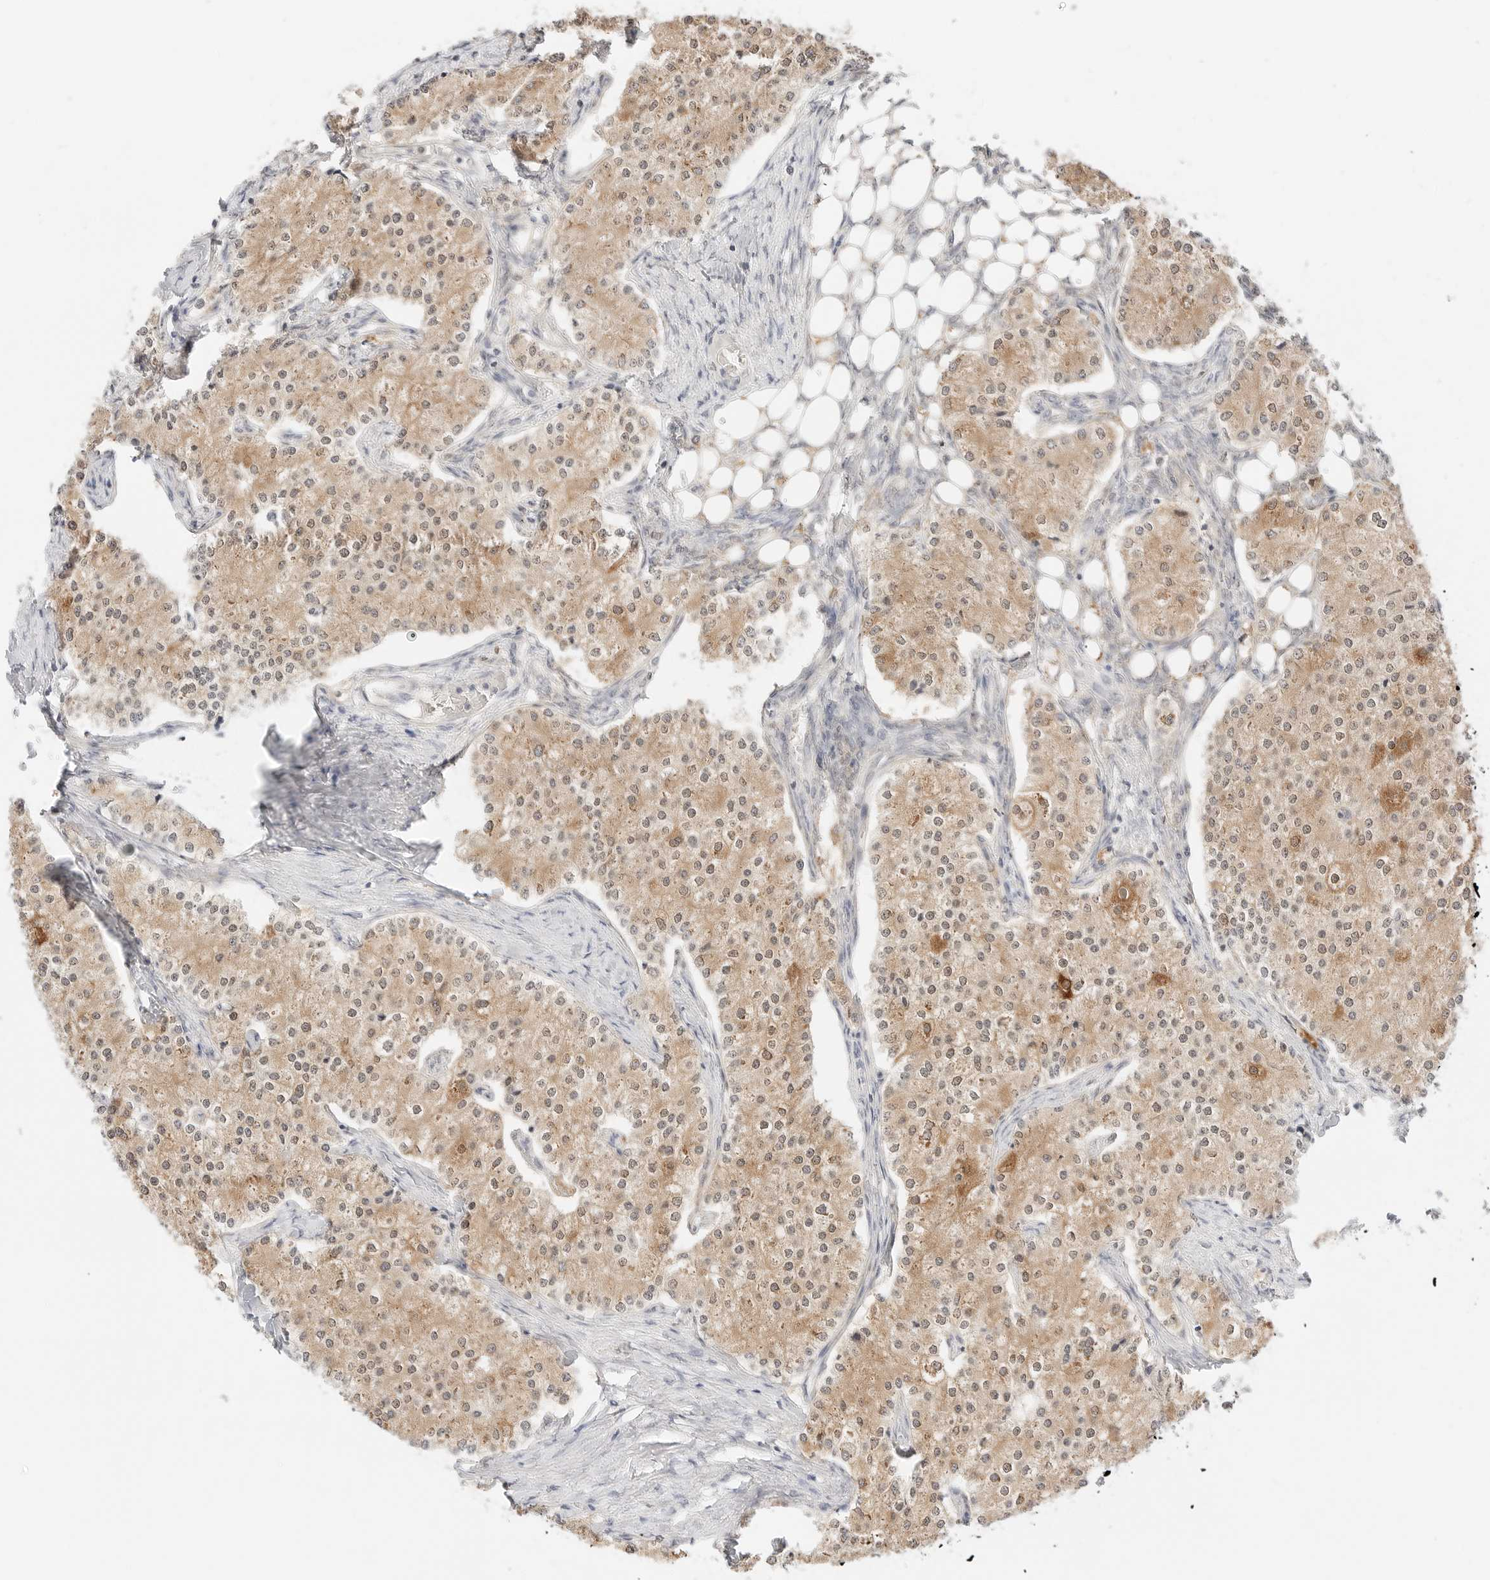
{"staining": {"intensity": "weak", "quantity": ">75%", "location": "cytoplasmic/membranous"}, "tissue": "carcinoid", "cell_type": "Tumor cells", "image_type": "cancer", "snomed": [{"axis": "morphology", "description": "Carcinoid, malignant, NOS"}, {"axis": "topography", "description": "Colon"}], "caption": "A high-resolution micrograph shows immunohistochemistry staining of malignant carcinoid, which shows weak cytoplasmic/membranous positivity in about >75% of tumor cells.", "gene": "ERO1B", "patient": {"sex": "female", "age": 52}}